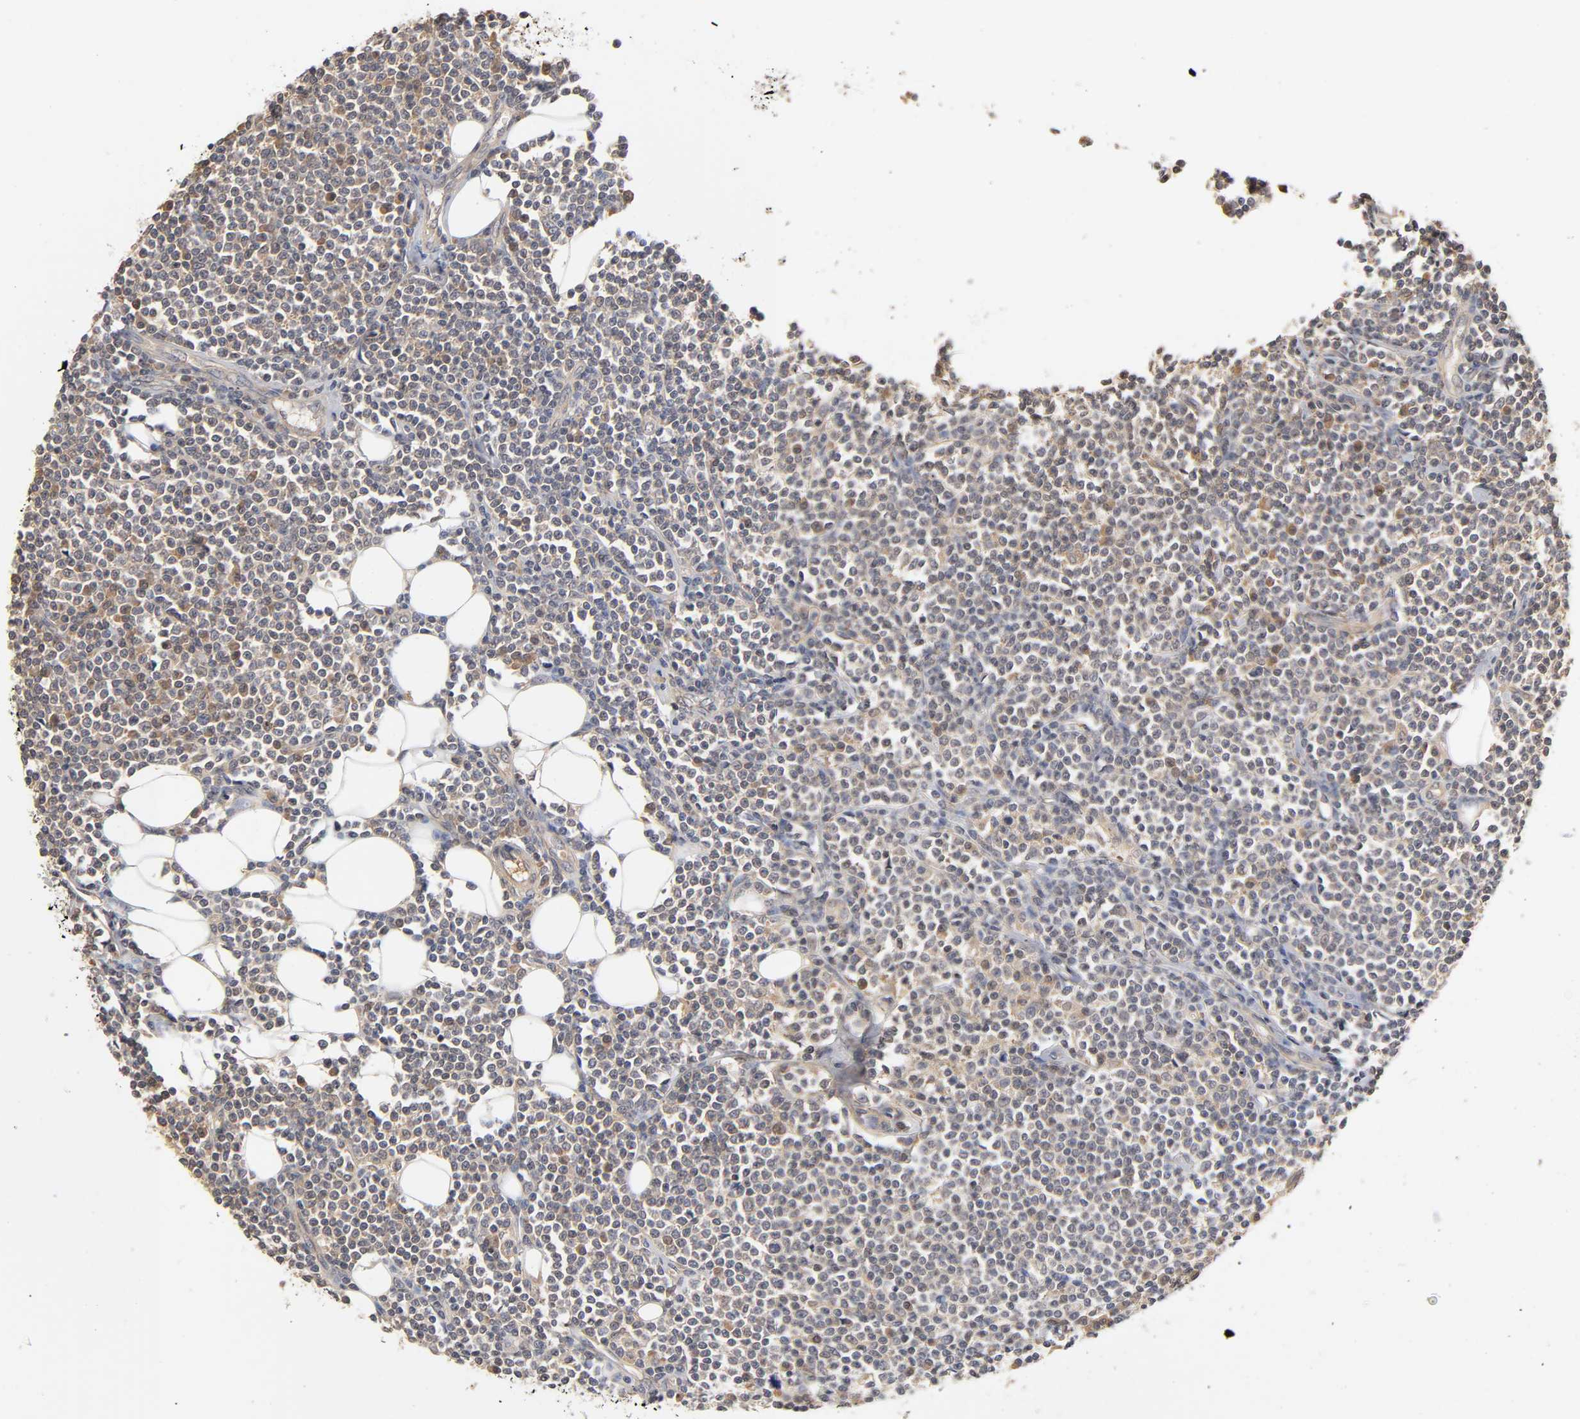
{"staining": {"intensity": "weak", "quantity": "25%-75%", "location": "cytoplasmic/membranous"}, "tissue": "lymphoma", "cell_type": "Tumor cells", "image_type": "cancer", "snomed": [{"axis": "morphology", "description": "Malignant lymphoma, non-Hodgkin's type, Low grade"}, {"axis": "topography", "description": "Soft tissue"}], "caption": "IHC of human lymphoma reveals low levels of weak cytoplasmic/membranous staining in approximately 25%-75% of tumor cells.", "gene": "PDE5A", "patient": {"sex": "male", "age": 92}}